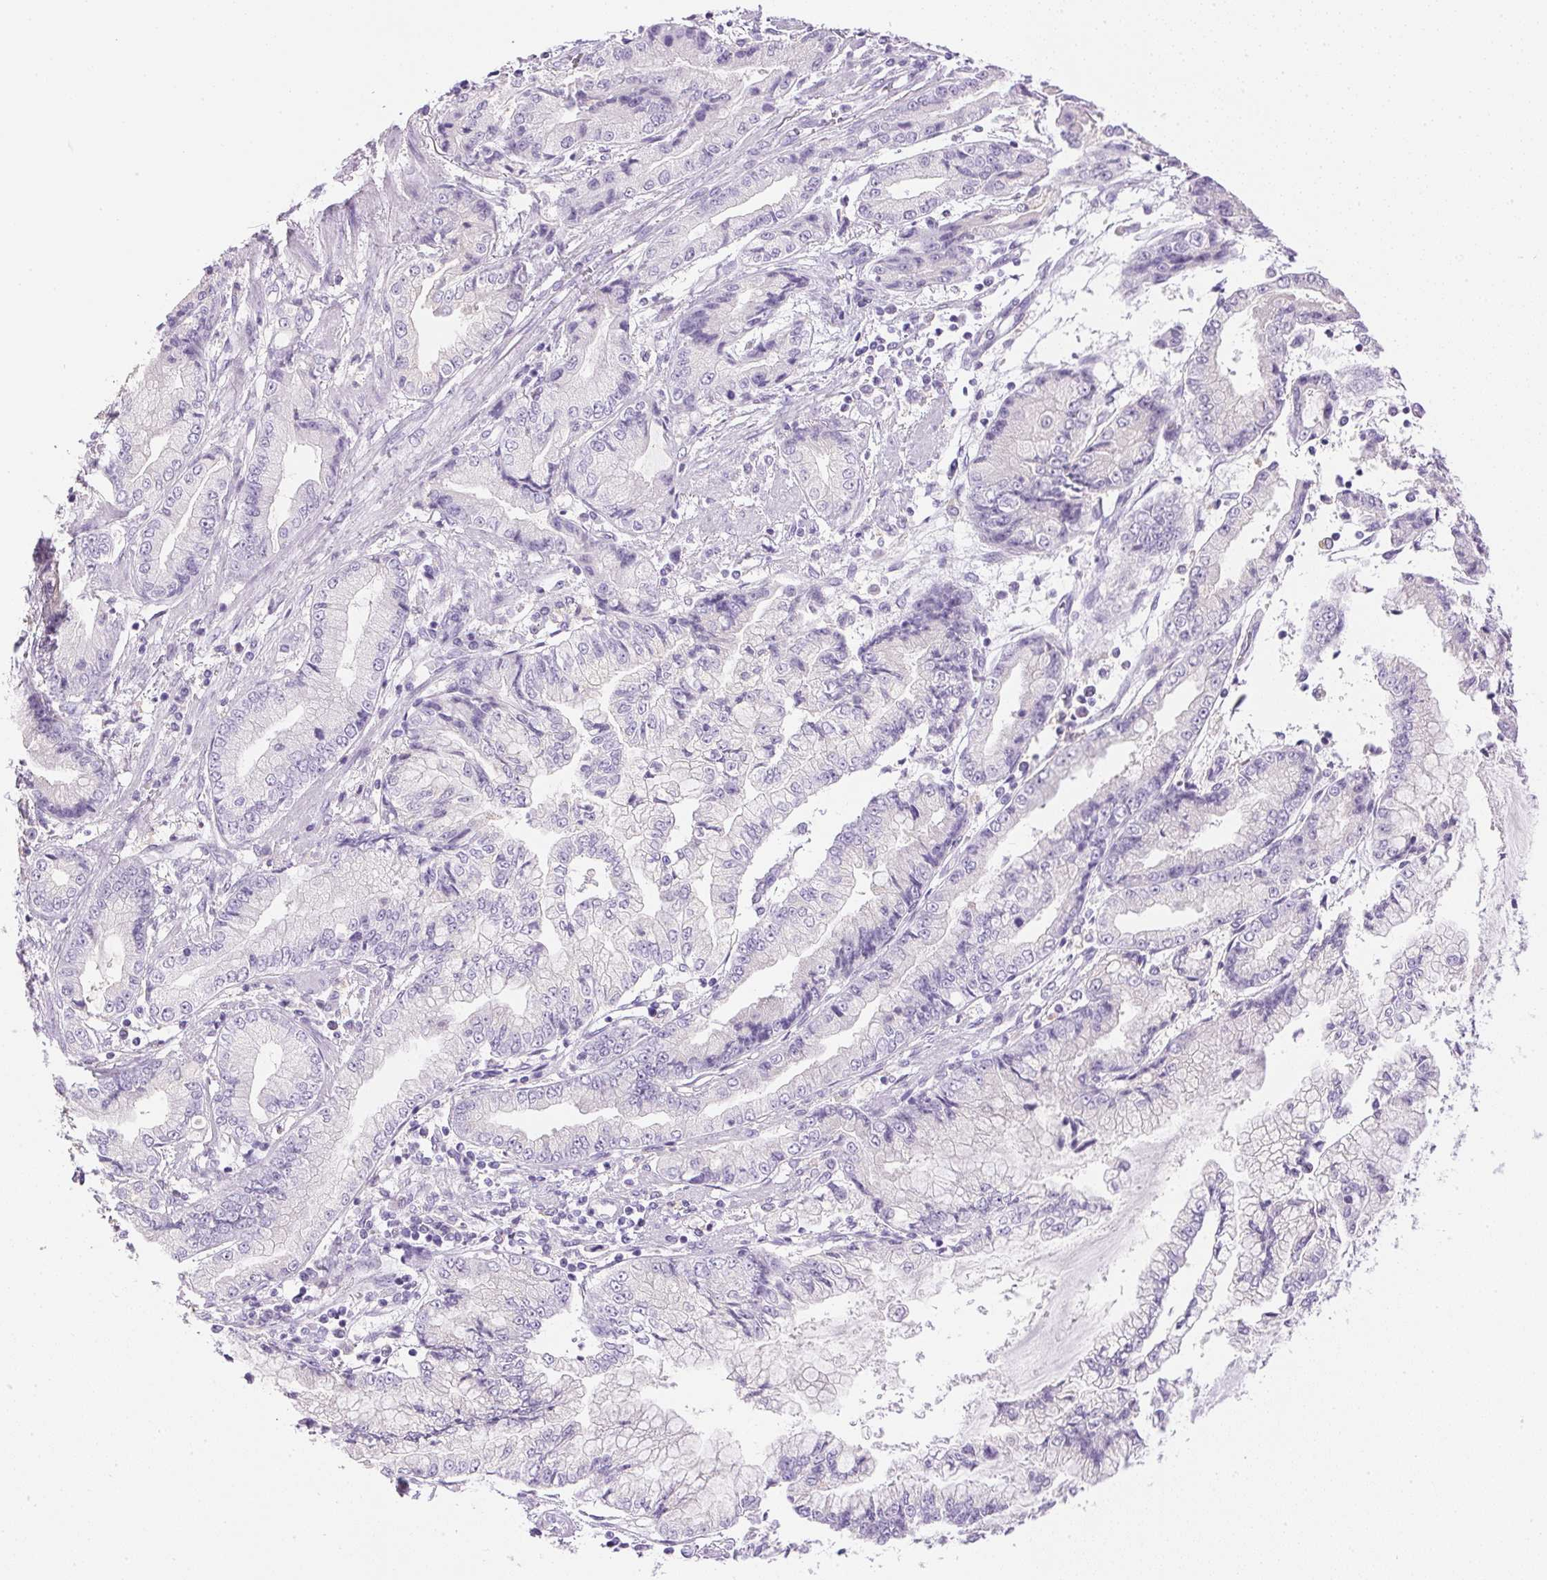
{"staining": {"intensity": "negative", "quantity": "none", "location": "none"}, "tissue": "stomach cancer", "cell_type": "Tumor cells", "image_type": "cancer", "snomed": [{"axis": "morphology", "description": "Adenocarcinoma, NOS"}, {"axis": "topography", "description": "Stomach, upper"}], "caption": "Immunohistochemistry of stomach cancer reveals no expression in tumor cells.", "gene": "ATP6V1G3", "patient": {"sex": "female", "age": 74}}